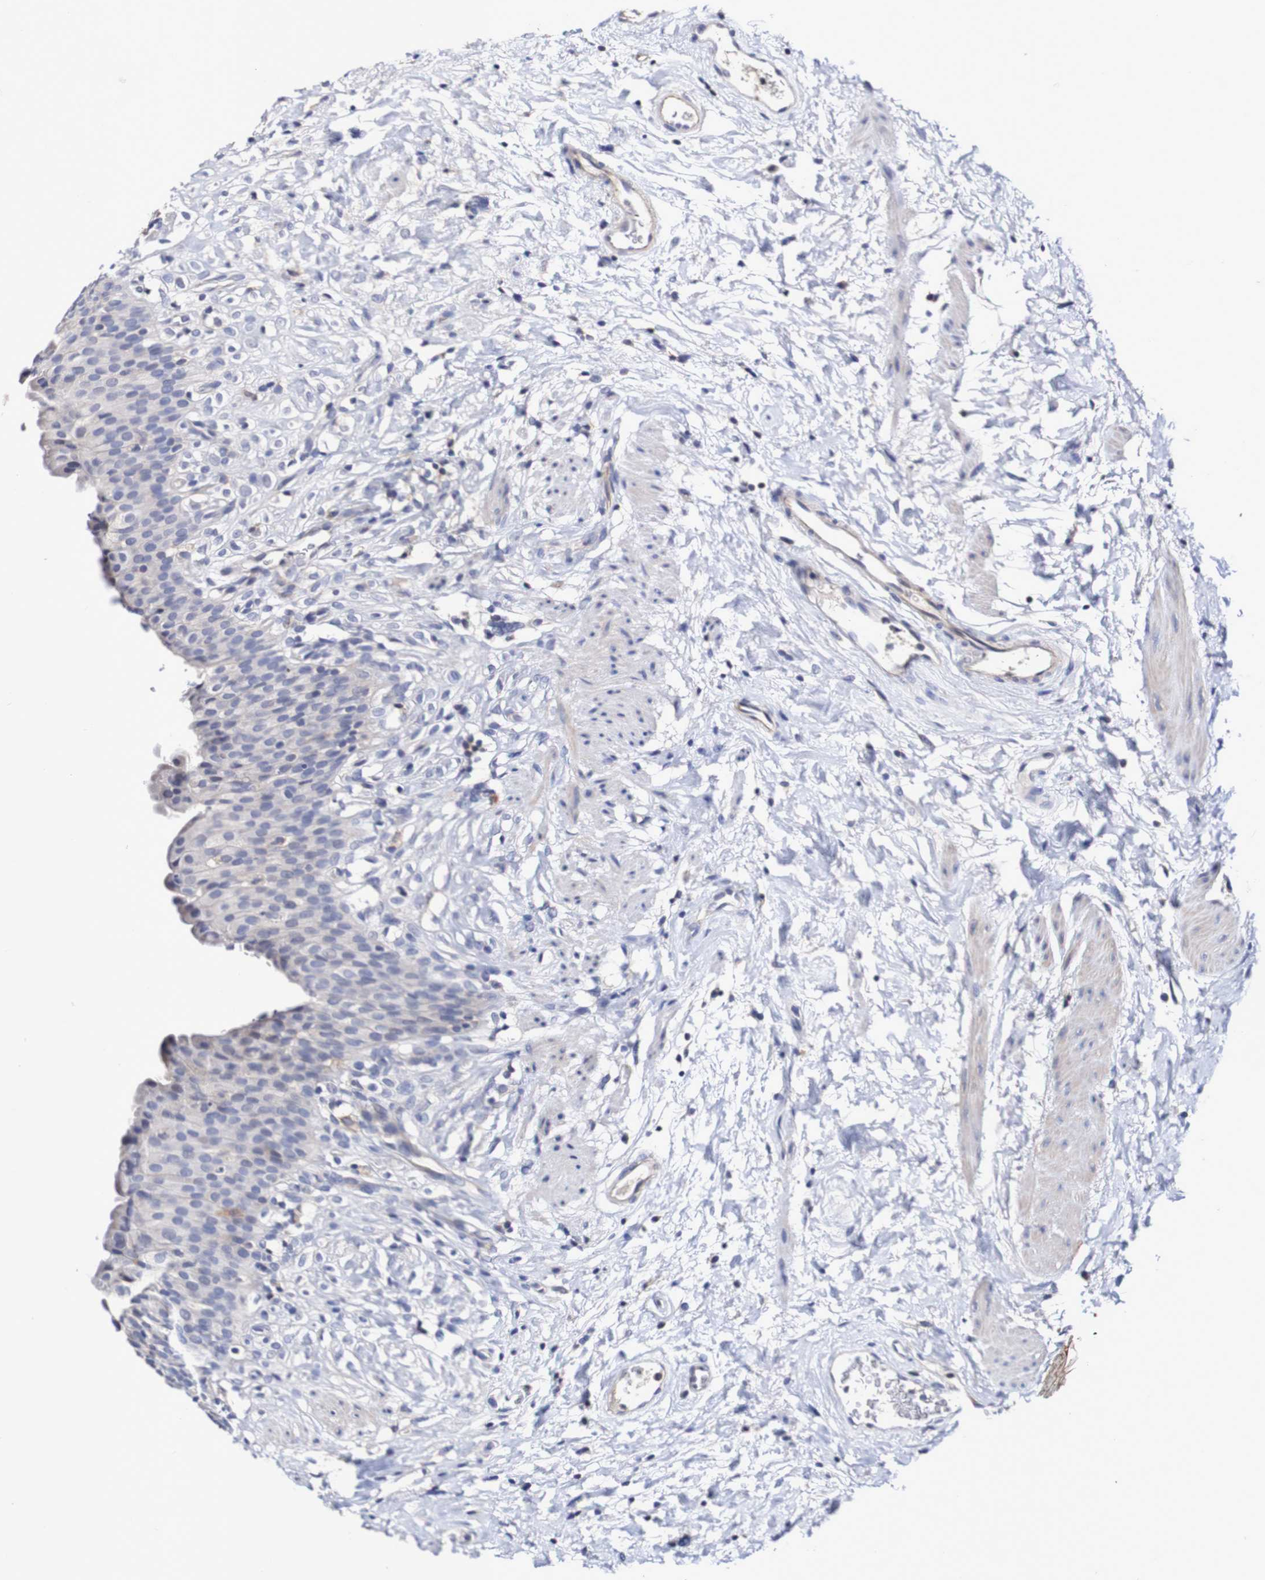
{"staining": {"intensity": "weak", "quantity": "<25%", "location": "cytoplasmic/membranous"}, "tissue": "urinary bladder", "cell_type": "Urothelial cells", "image_type": "normal", "snomed": [{"axis": "morphology", "description": "Normal tissue, NOS"}, {"axis": "topography", "description": "Urinary bladder"}], "caption": "This is a photomicrograph of IHC staining of normal urinary bladder, which shows no expression in urothelial cells.", "gene": "ACVR1C", "patient": {"sex": "female", "age": 79}}